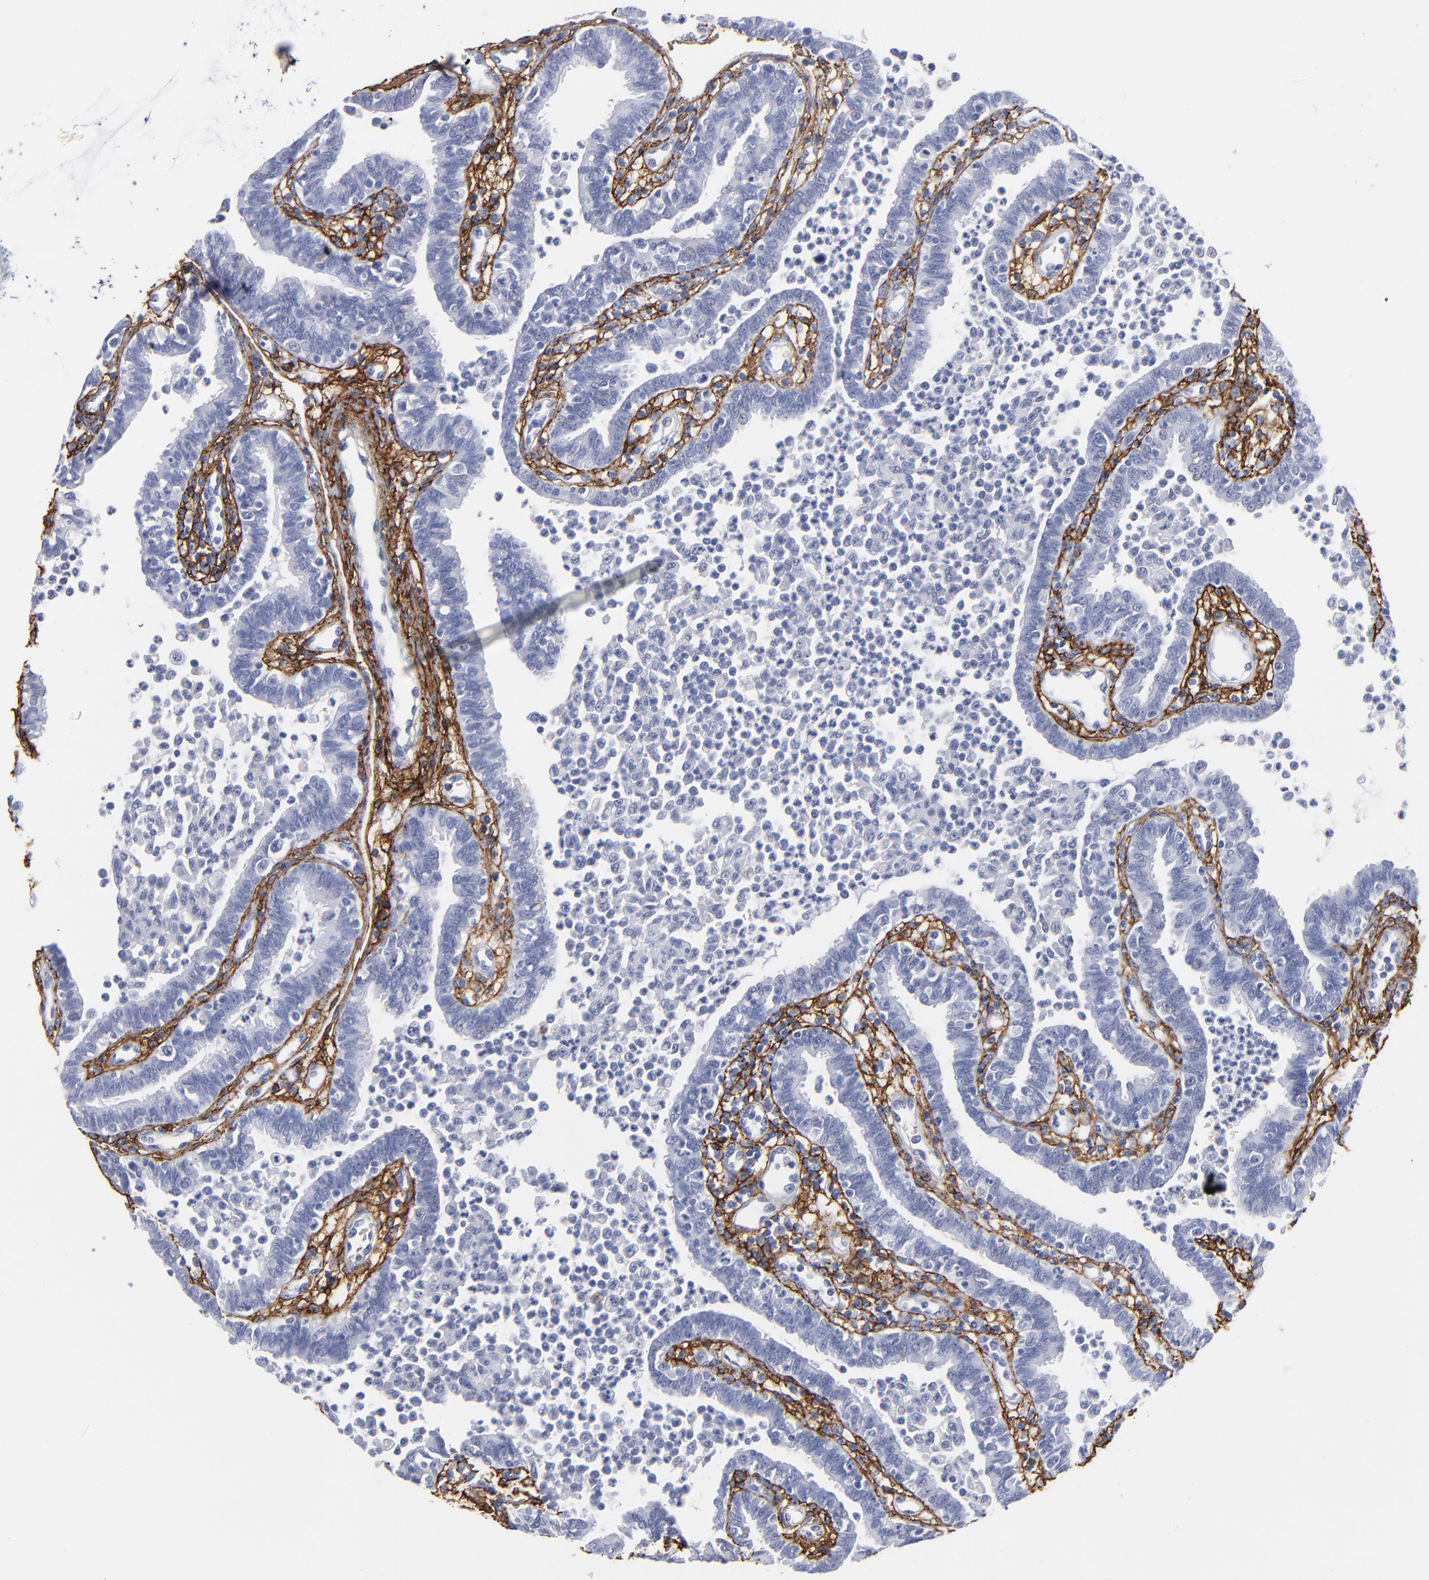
{"staining": {"intensity": "negative", "quantity": "none", "location": "none"}, "tissue": "fallopian tube", "cell_type": "Glandular cells", "image_type": "normal", "snomed": [{"axis": "morphology", "description": "Normal tissue, NOS"}, {"axis": "topography", "description": "Fallopian tube"}], "caption": "Immunohistochemical staining of normal human fallopian tube displays no significant expression in glandular cells.", "gene": "EMILIN1", "patient": {"sex": "female", "age": 36}}